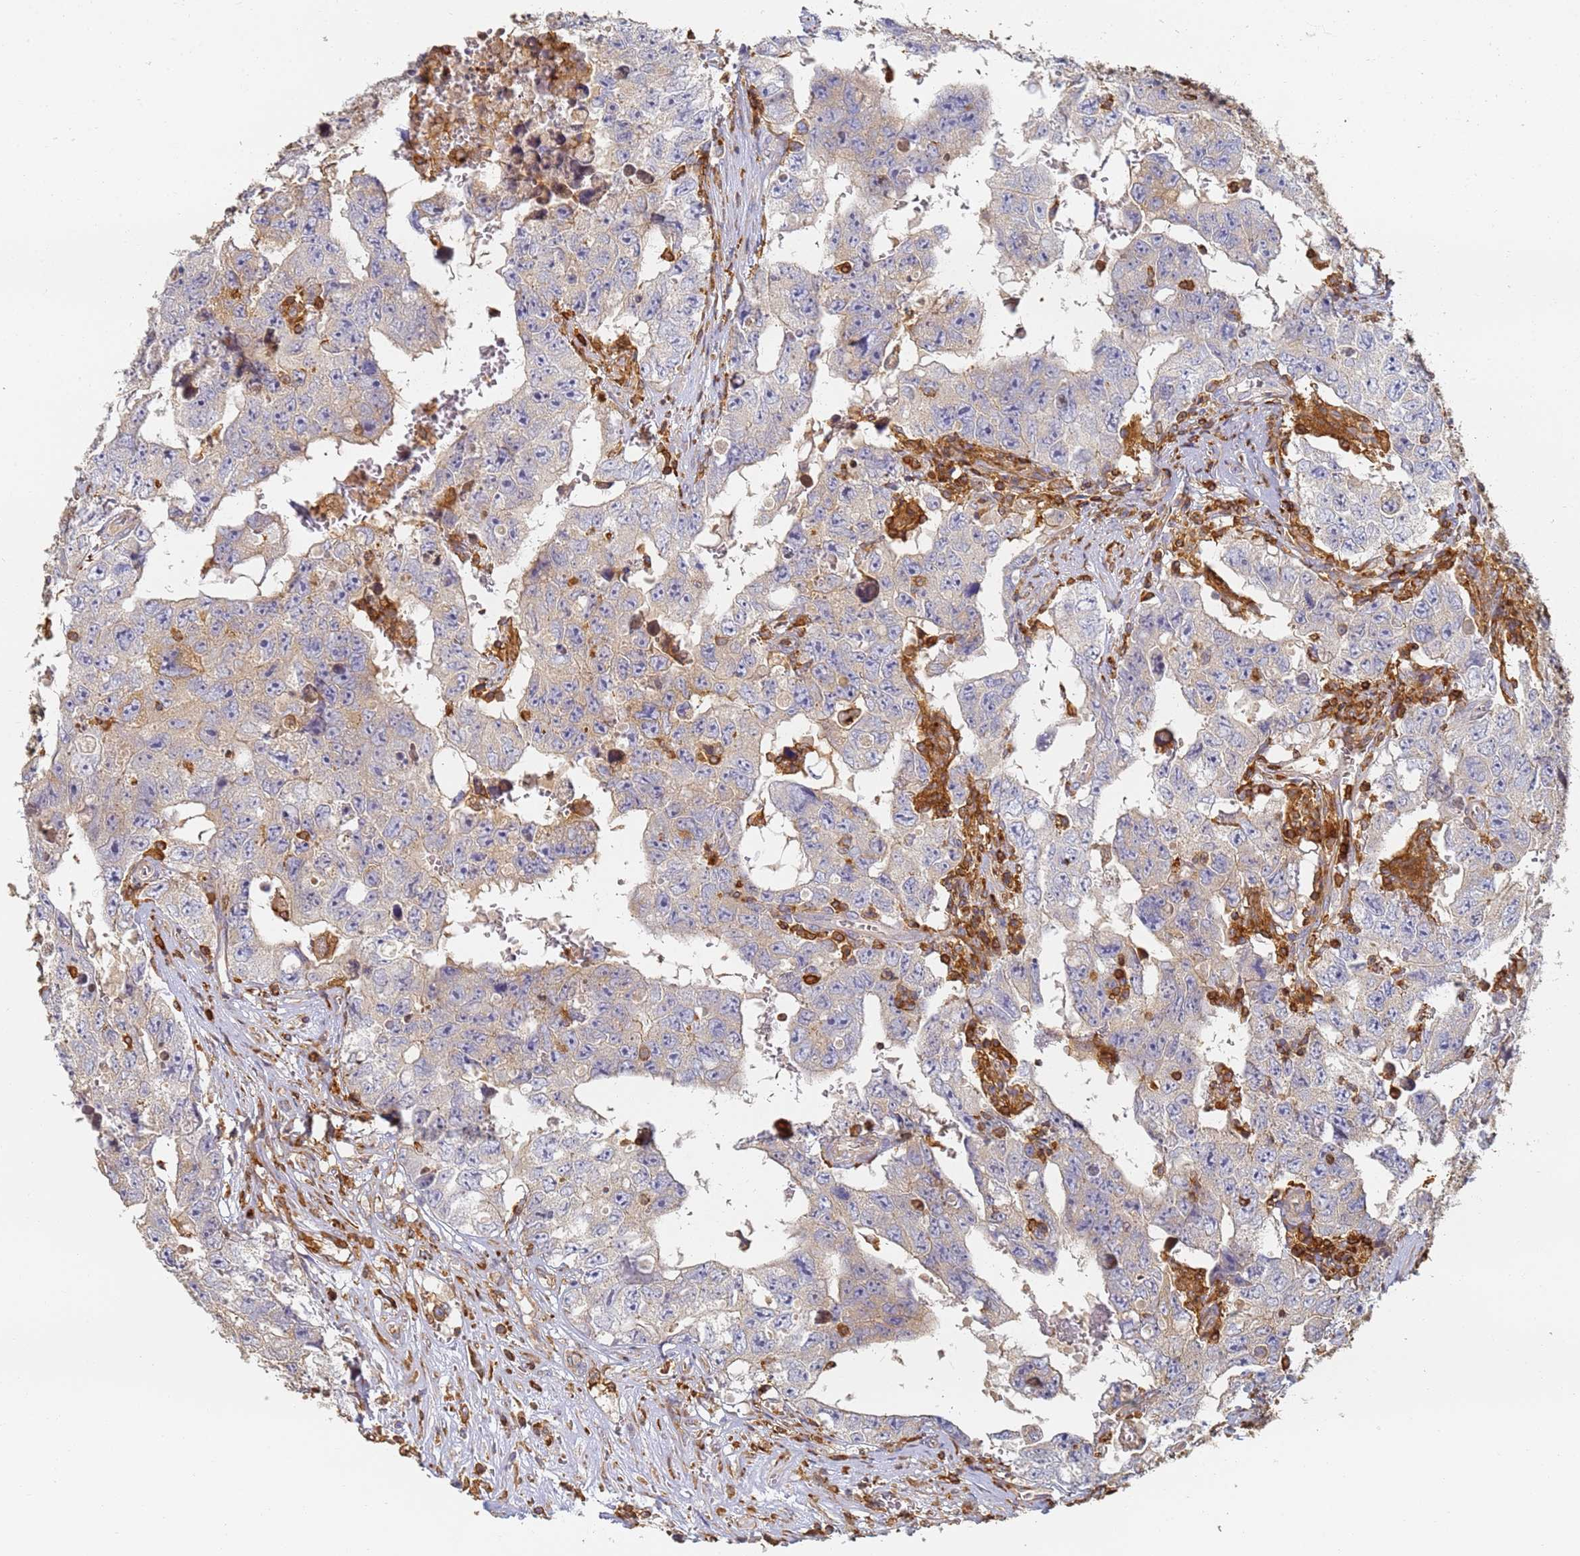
{"staining": {"intensity": "negative", "quantity": "none", "location": "none"}, "tissue": "testis cancer", "cell_type": "Tumor cells", "image_type": "cancer", "snomed": [{"axis": "morphology", "description": "Carcinoma, Embryonal, NOS"}, {"axis": "topography", "description": "Testis"}], "caption": "The photomicrograph displays no staining of tumor cells in testis embryonal carcinoma.", "gene": "BIN2", "patient": {"sex": "male", "age": 17}}